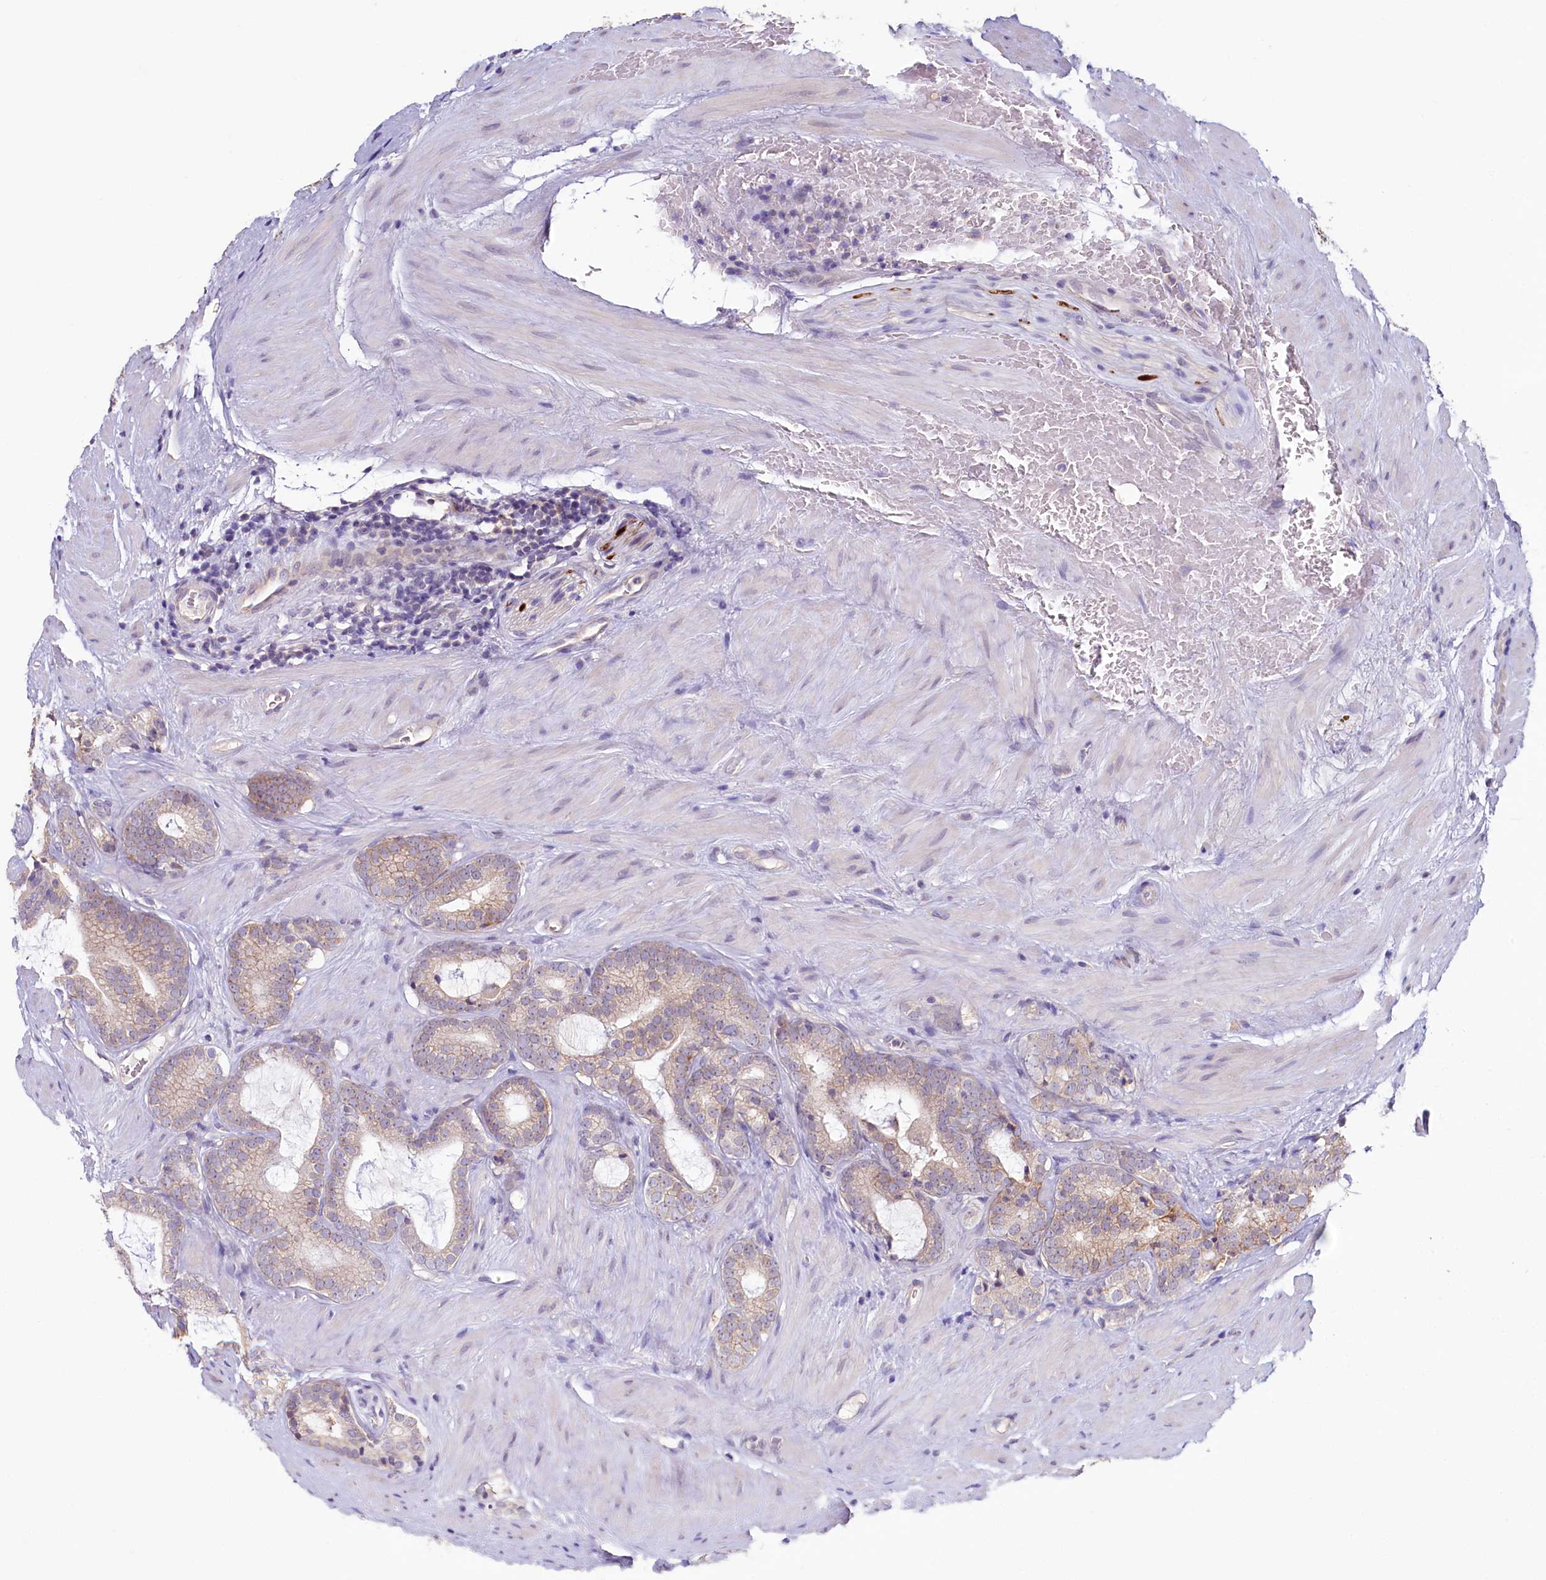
{"staining": {"intensity": "weak", "quantity": "25%-75%", "location": "cytoplasmic/membranous"}, "tissue": "prostate cancer", "cell_type": "Tumor cells", "image_type": "cancer", "snomed": [{"axis": "morphology", "description": "Adenocarcinoma, High grade"}, {"axis": "topography", "description": "Prostate"}], "caption": "Protein staining exhibits weak cytoplasmic/membranous expression in approximately 25%-75% of tumor cells in prostate cancer (high-grade adenocarcinoma).", "gene": "PDE6D", "patient": {"sex": "male", "age": 63}}